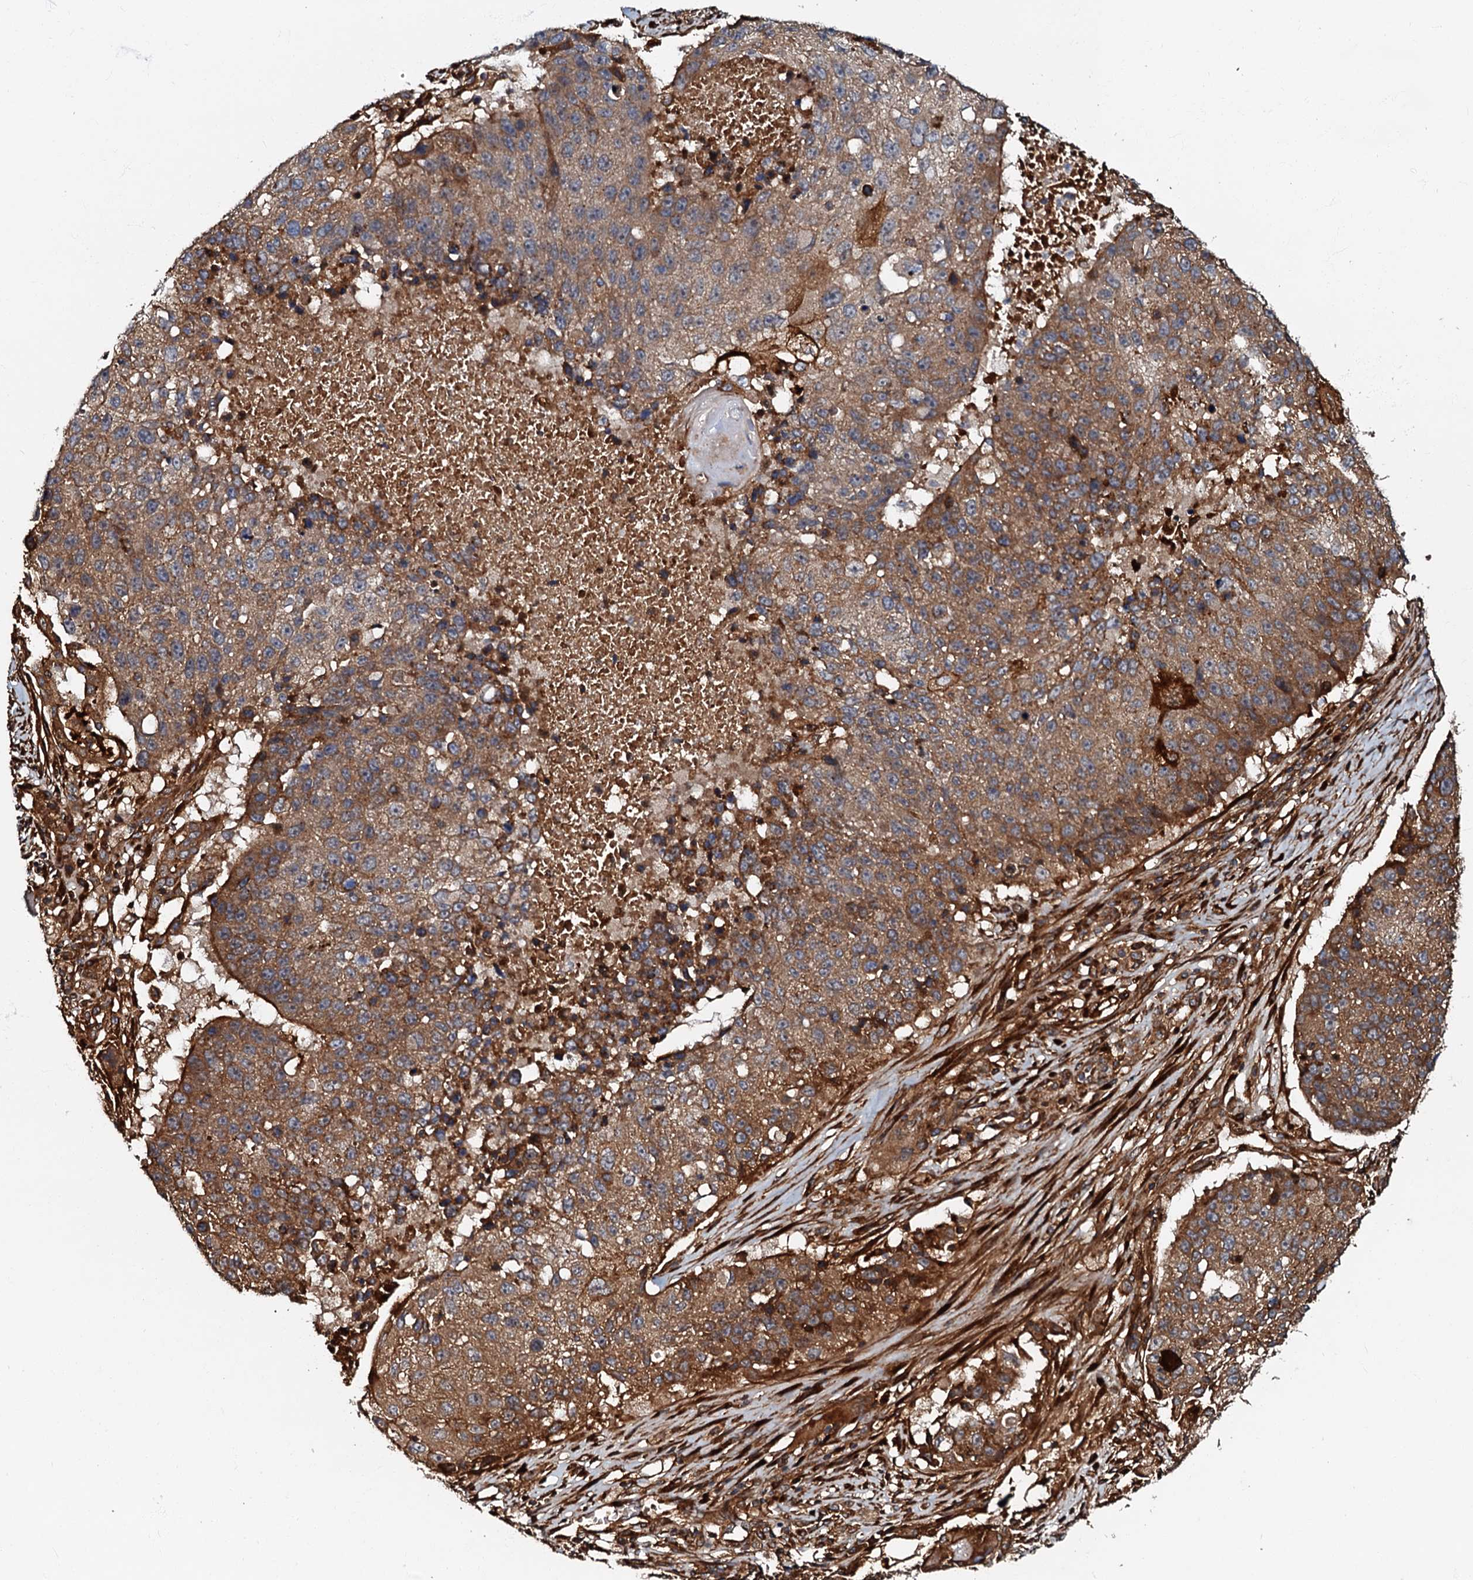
{"staining": {"intensity": "moderate", "quantity": ">75%", "location": "cytoplasmic/membranous"}, "tissue": "lung cancer", "cell_type": "Tumor cells", "image_type": "cancer", "snomed": [{"axis": "morphology", "description": "Squamous cell carcinoma, NOS"}, {"axis": "topography", "description": "Lung"}], "caption": "IHC histopathology image of squamous cell carcinoma (lung) stained for a protein (brown), which reveals medium levels of moderate cytoplasmic/membranous expression in about >75% of tumor cells.", "gene": "BLOC1S6", "patient": {"sex": "male", "age": 61}}